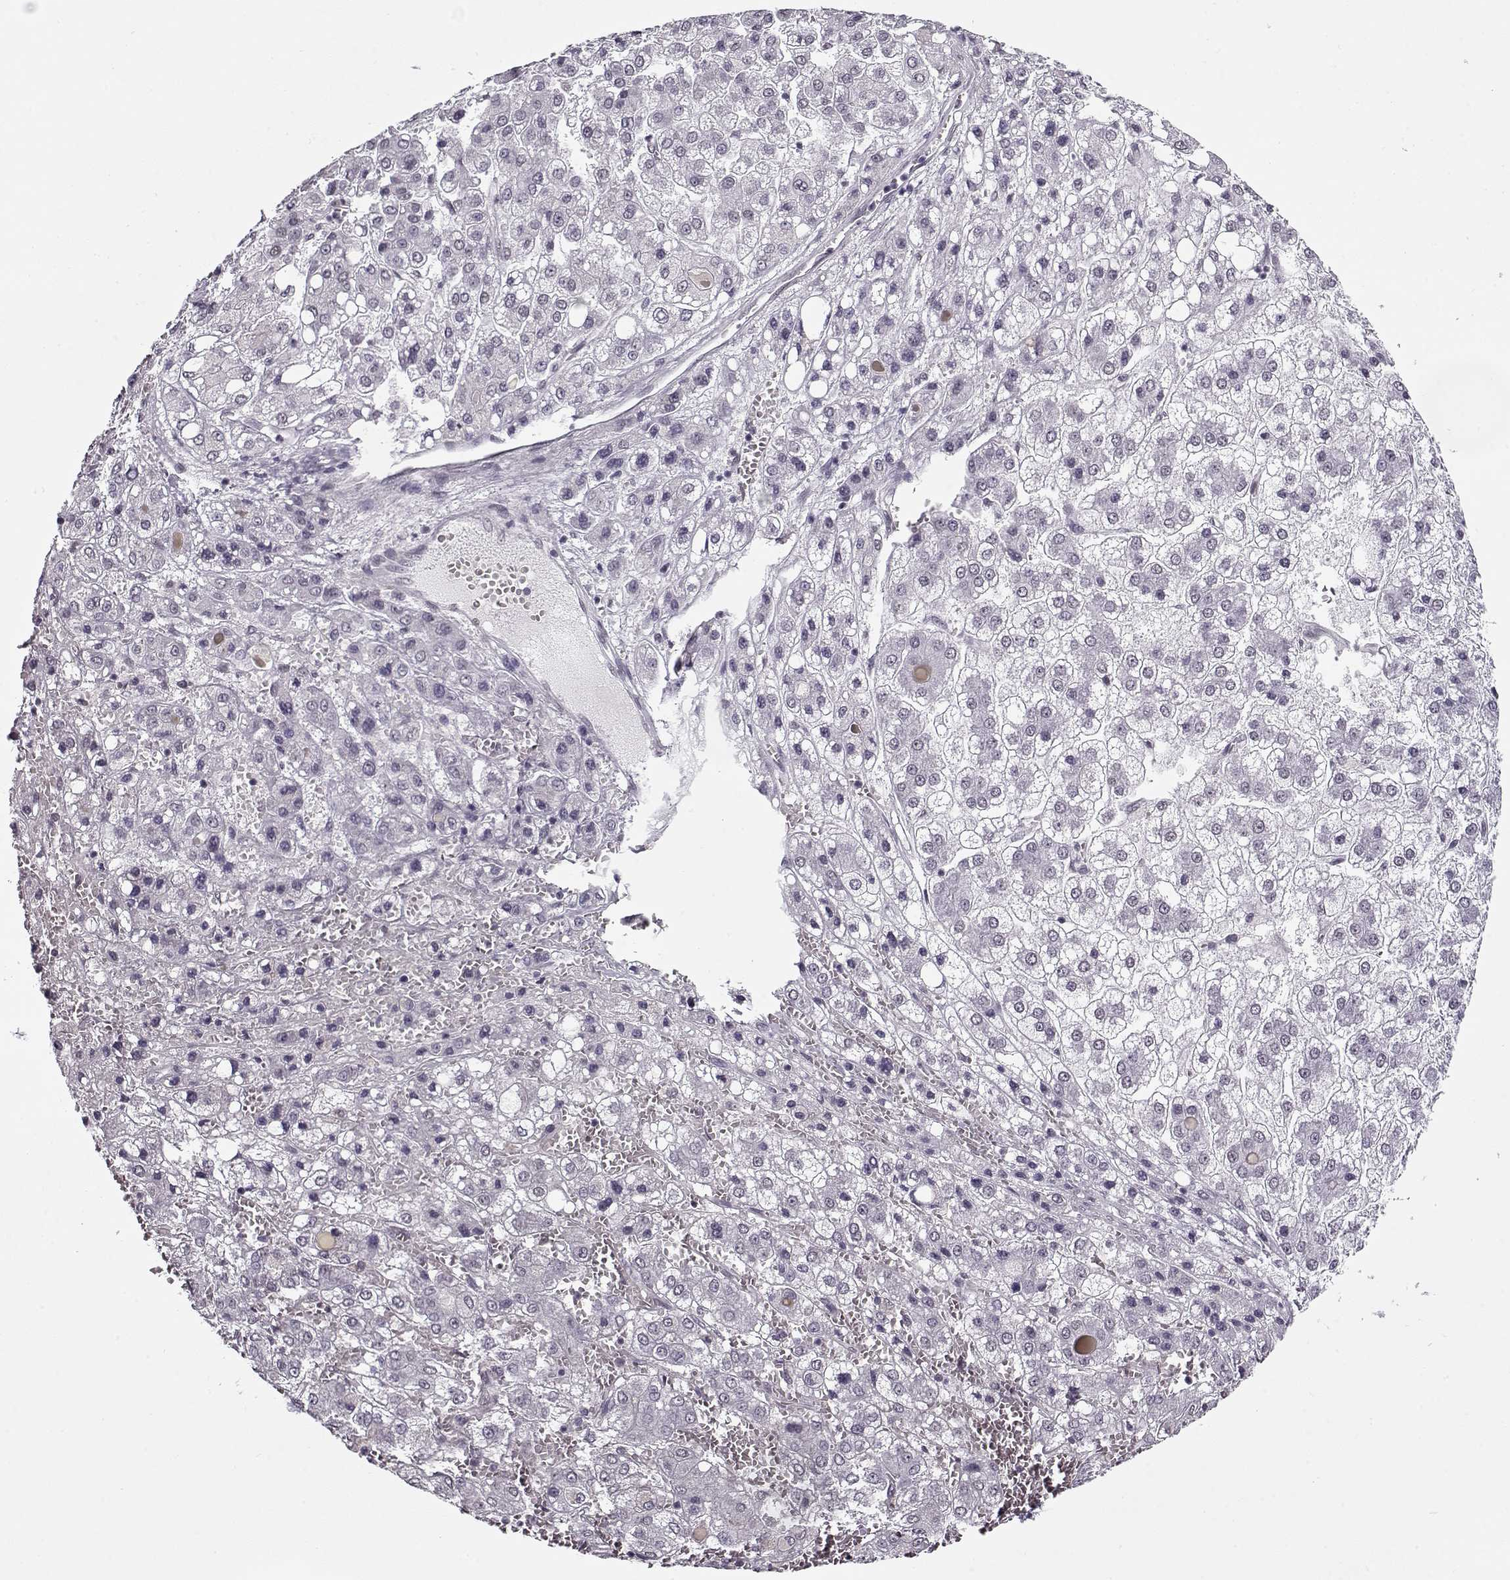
{"staining": {"intensity": "negative", "quantity": "none", "location": "none"}, "tissue": "liver cancer", "cell_type": "Tumor cells", "image_type": "cancer", "snomed": [{"axis": "morphology", "description": "Carcinoma, Hepatocellular, NOS"}, {"axis": "topography", "description": "Liver"}], "caption": "The immunohistochemistry histopathology image has no significant positivity in tumor cells of liver cancer tissue.", "gene": "PRMT8", "patient": {"sex": "male", "age": 73}}